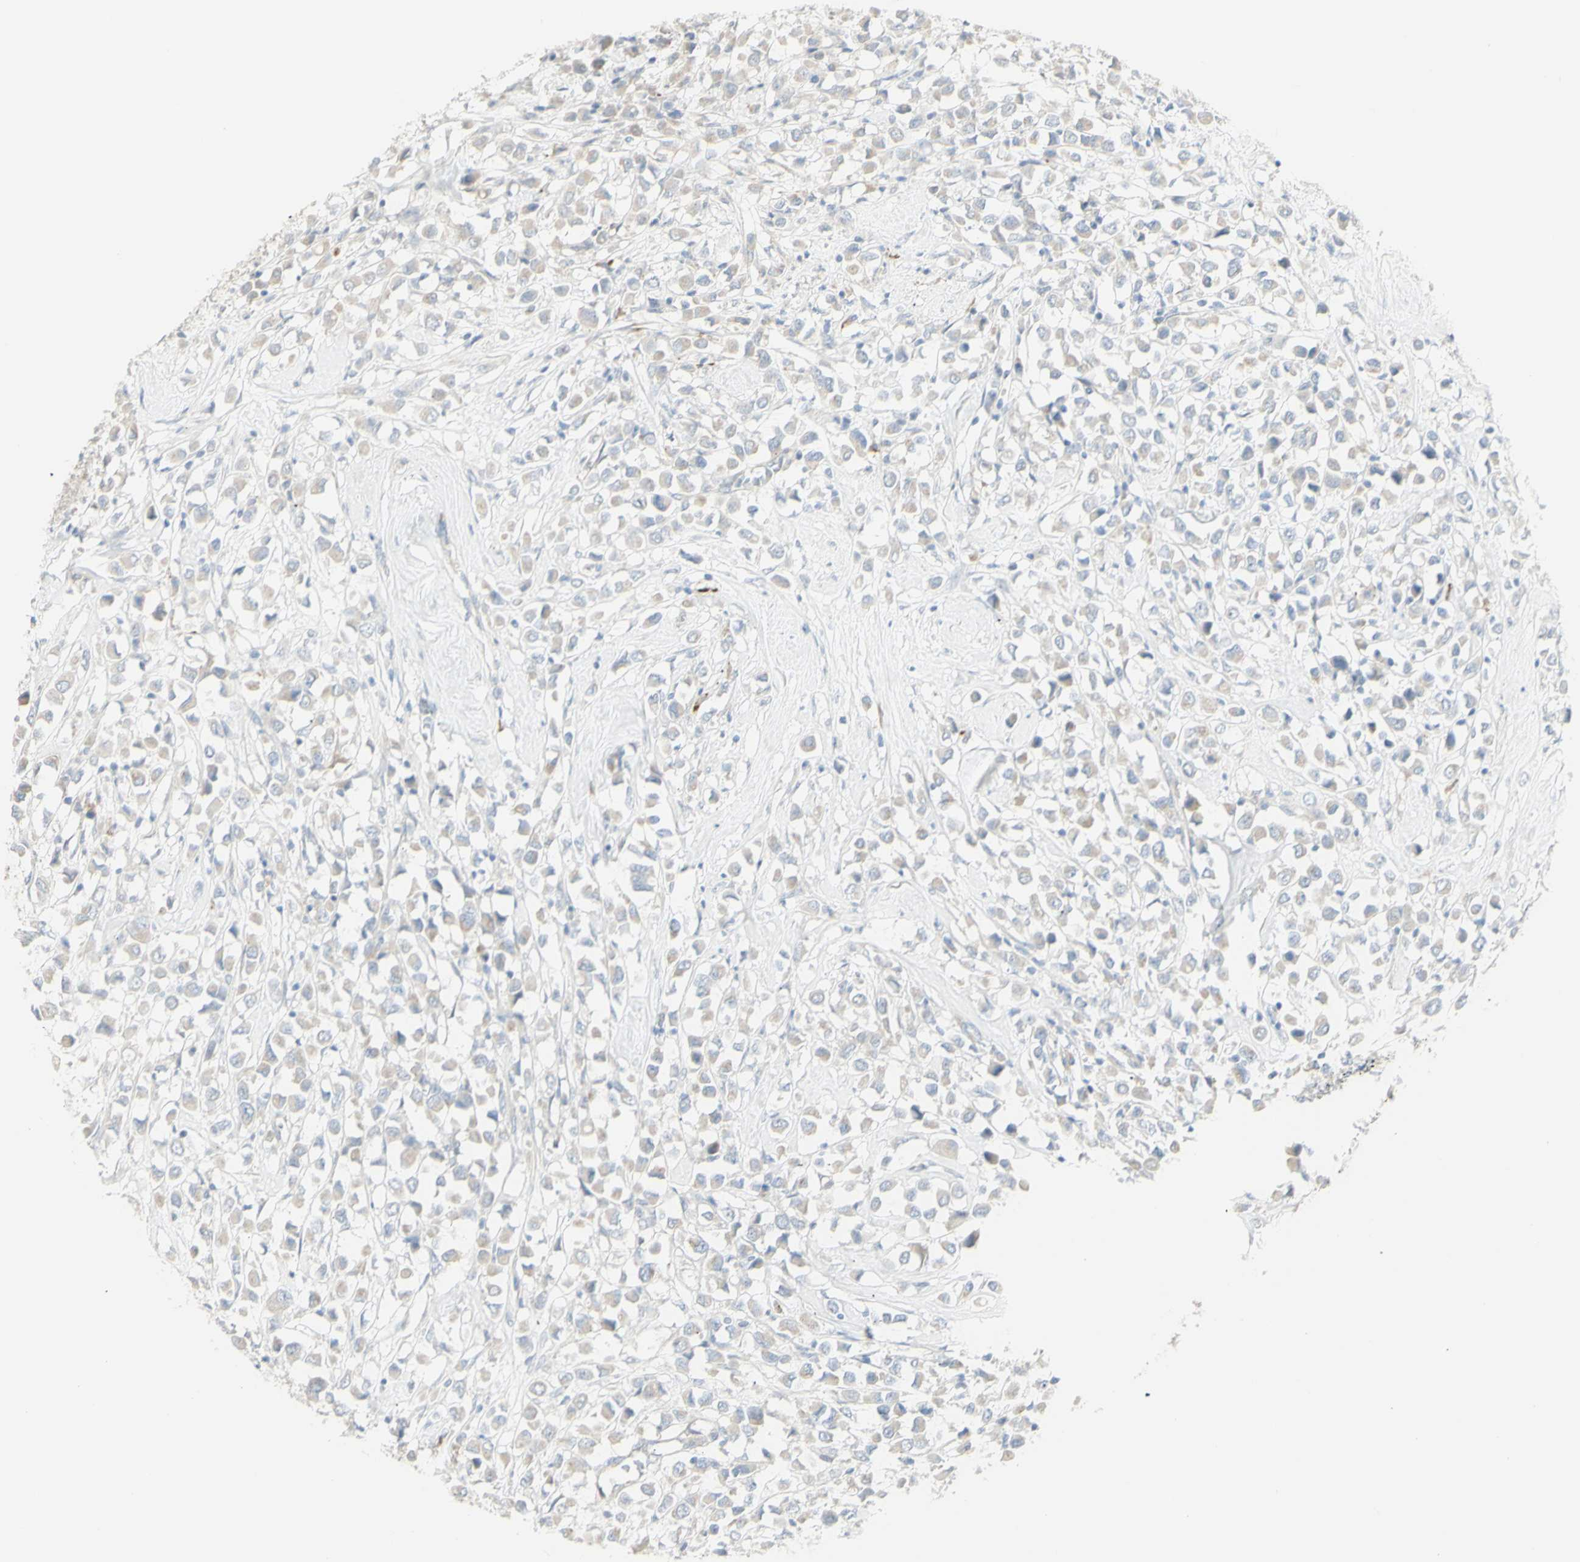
{"staining": {"intensity": "weak", "quantity": "25%-75%", "location": "cytoplasmic/membranous"}, "tissue": "breast cancer", "cell_type": "Tumor cells", "image_type": "cancer", "snomed": [{"axis": "morphology", "description": "Duct carcinoma"}, {"axis": "topography", "description": "Breast"}], "caption": "An image of breast cancer stained for a protein reveals weak cytoplasmic/membranous brown staining in tumor cells.", "gene": "NDST4", "patient": {"sex": "female", "age": 61}}